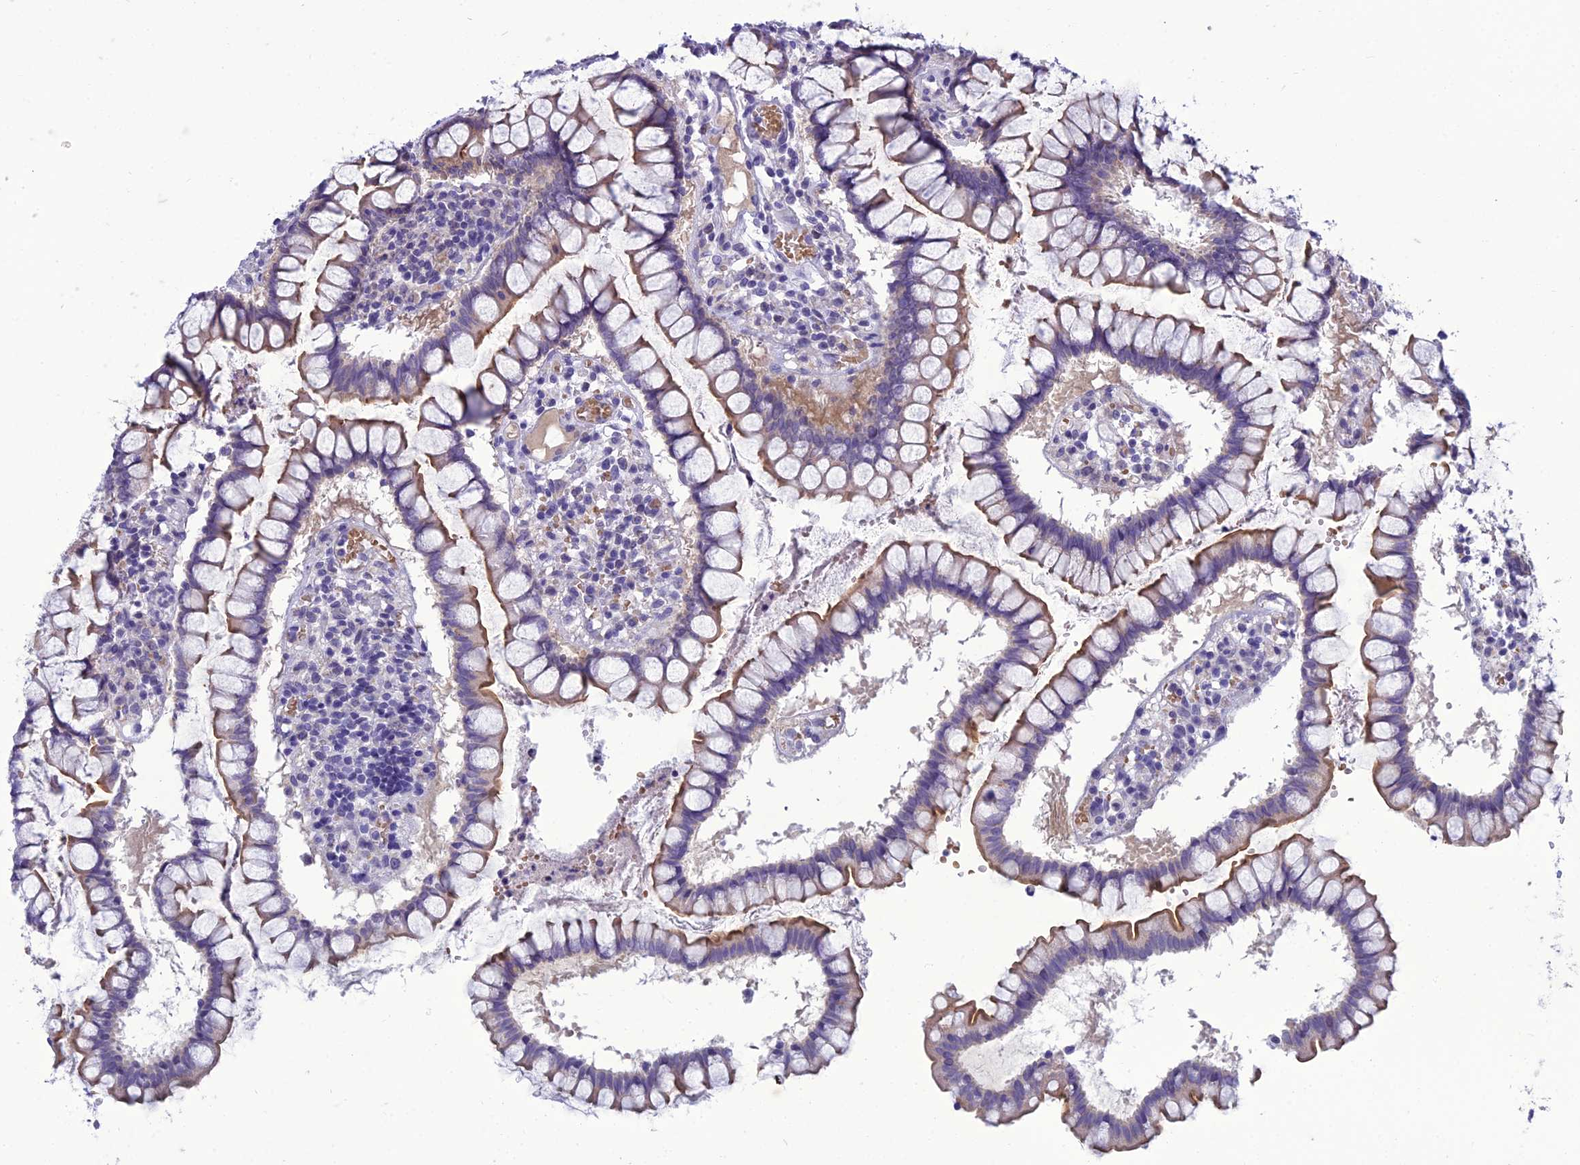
{"staining": {"intensity": "negative", "quantity": "none", "location": "none"}, "tissue": "colon", "cell_type": "Endothelial cells", "image_type": "normal", "snomed": [{"axis": "morphology", "description": "Normal tissue, NOS"}, {"axis": "morphology", "description": "Adenocarcinoma, NOS"}, {"axis": "topography", "description": "Colon"}], "caption": "This is a image of immunohistochemistry (IHC) staining of unremarkable colon, which shows no expression in endothelial cells.", "gene": "ANKS4B", "patient": {"sex": "female", "age": 55}}